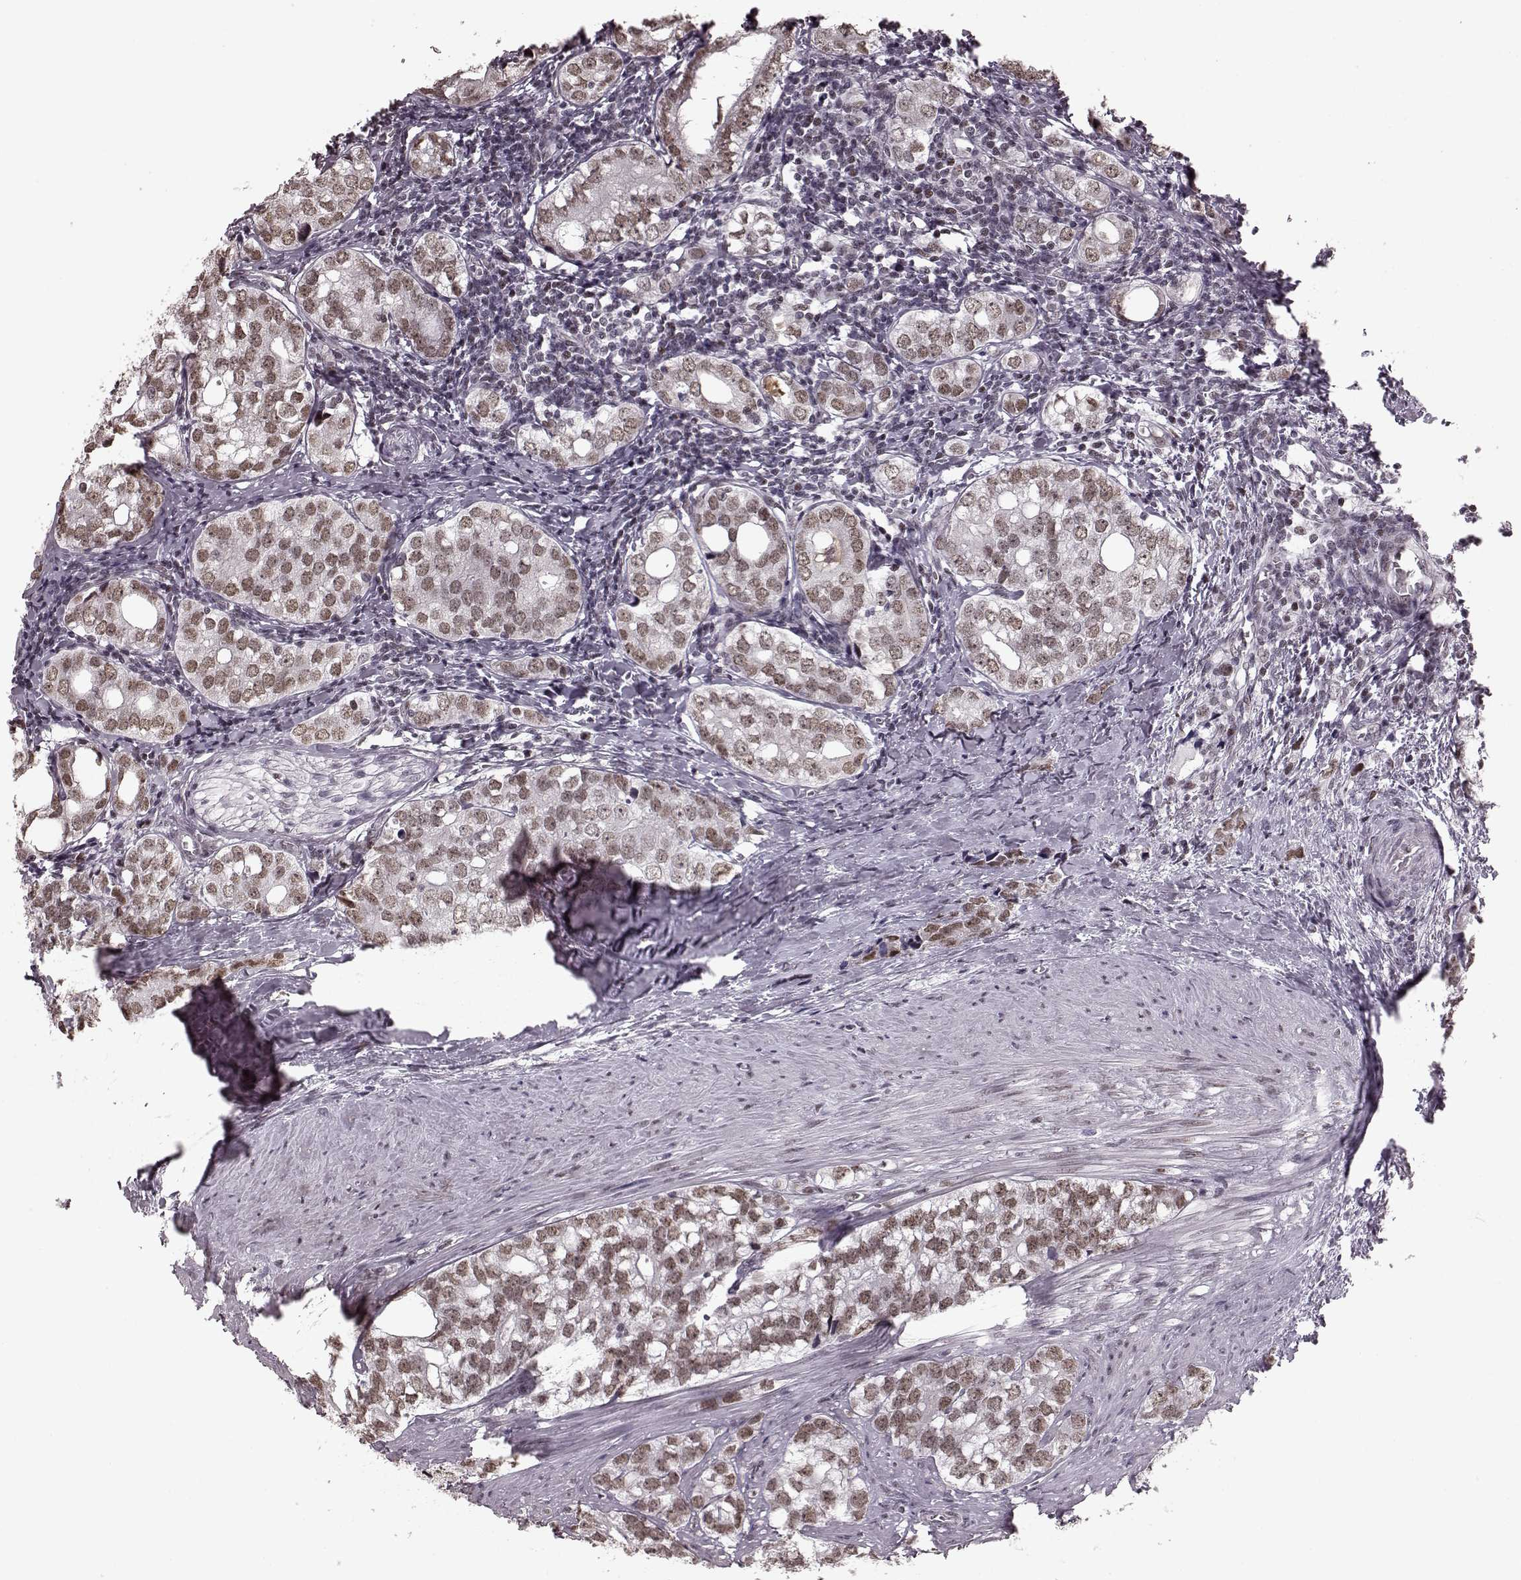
{"staining": {"intensity": "moderate", "quantity": ">75%", "location": "nuclear"}, "tissue": "prostate cancer", "cell_type": "Tumor cells", "image_type": "cancer", "snomed": [{"axis": "morphology", "description": "Adenocarcinoma, NOS"}, {"axis": "topography", "description": "Prostate and seminal vesicle, NOS"}], "caption": "Immunohistochemistry photomicrograph of prostate cancer stained for a protein (brown), which reveals medium levels of moderate nuclear staining in about >75% of tumor cells.", "gene": "NR2C1", "patient": {"sex": "male", "age": 63}}